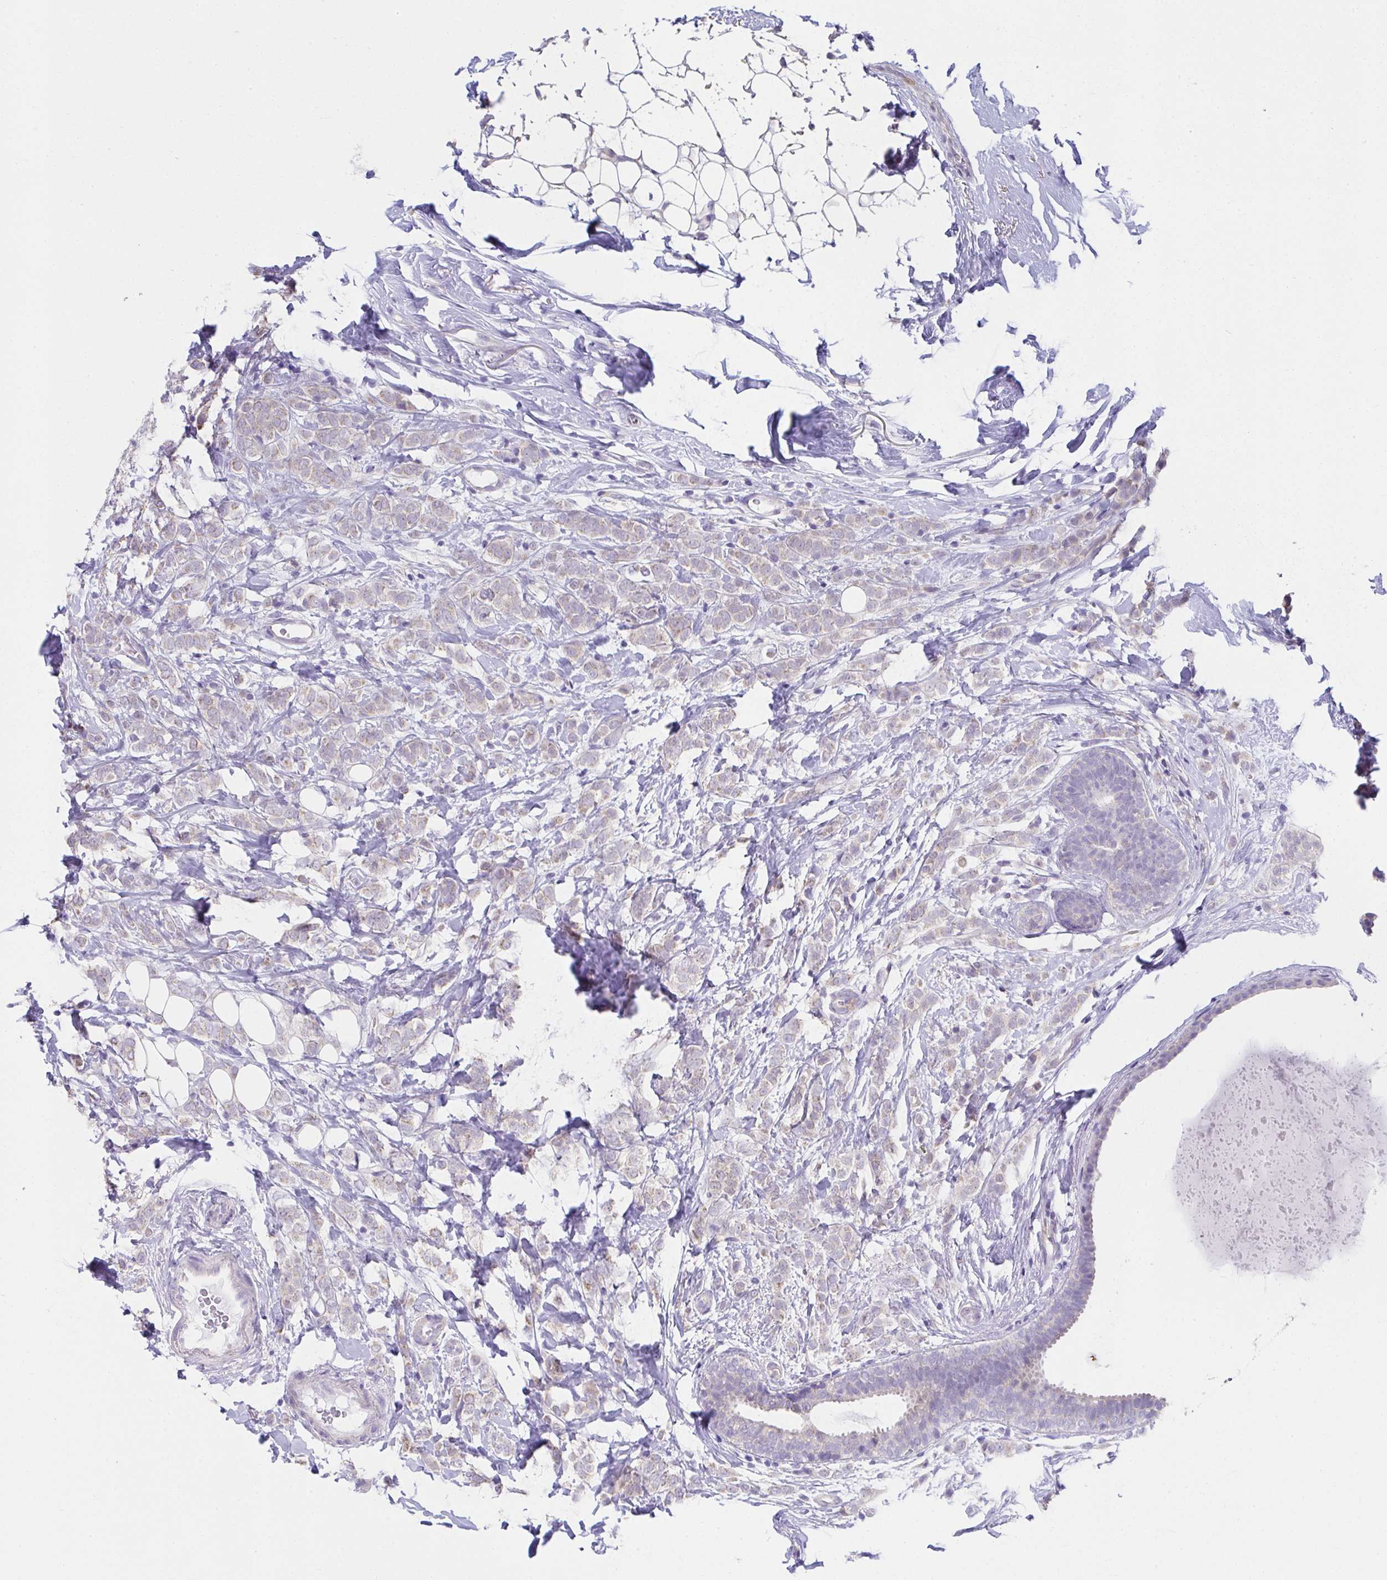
{"staining": {"intensity": "weak", "quantity": "25%-75%", "location": "cytoplasmic/membranous"}, "tissue": "breast cancer", "cell_type": "Tumor cells", "image_type": "cancer", "snomed": [{"axis": "morphology", "description": "Lobular carcinoma"}, {"axis": "topography", "description": "Breast"}], "caption": "The photomicrograph exhibits a brown stain indicating the presence of a protein in the cytoplasmic/membranous of tumor cells in breast cancer.", "gene": "CXCR1", "patient": {"sex": "female", "age": 49}}